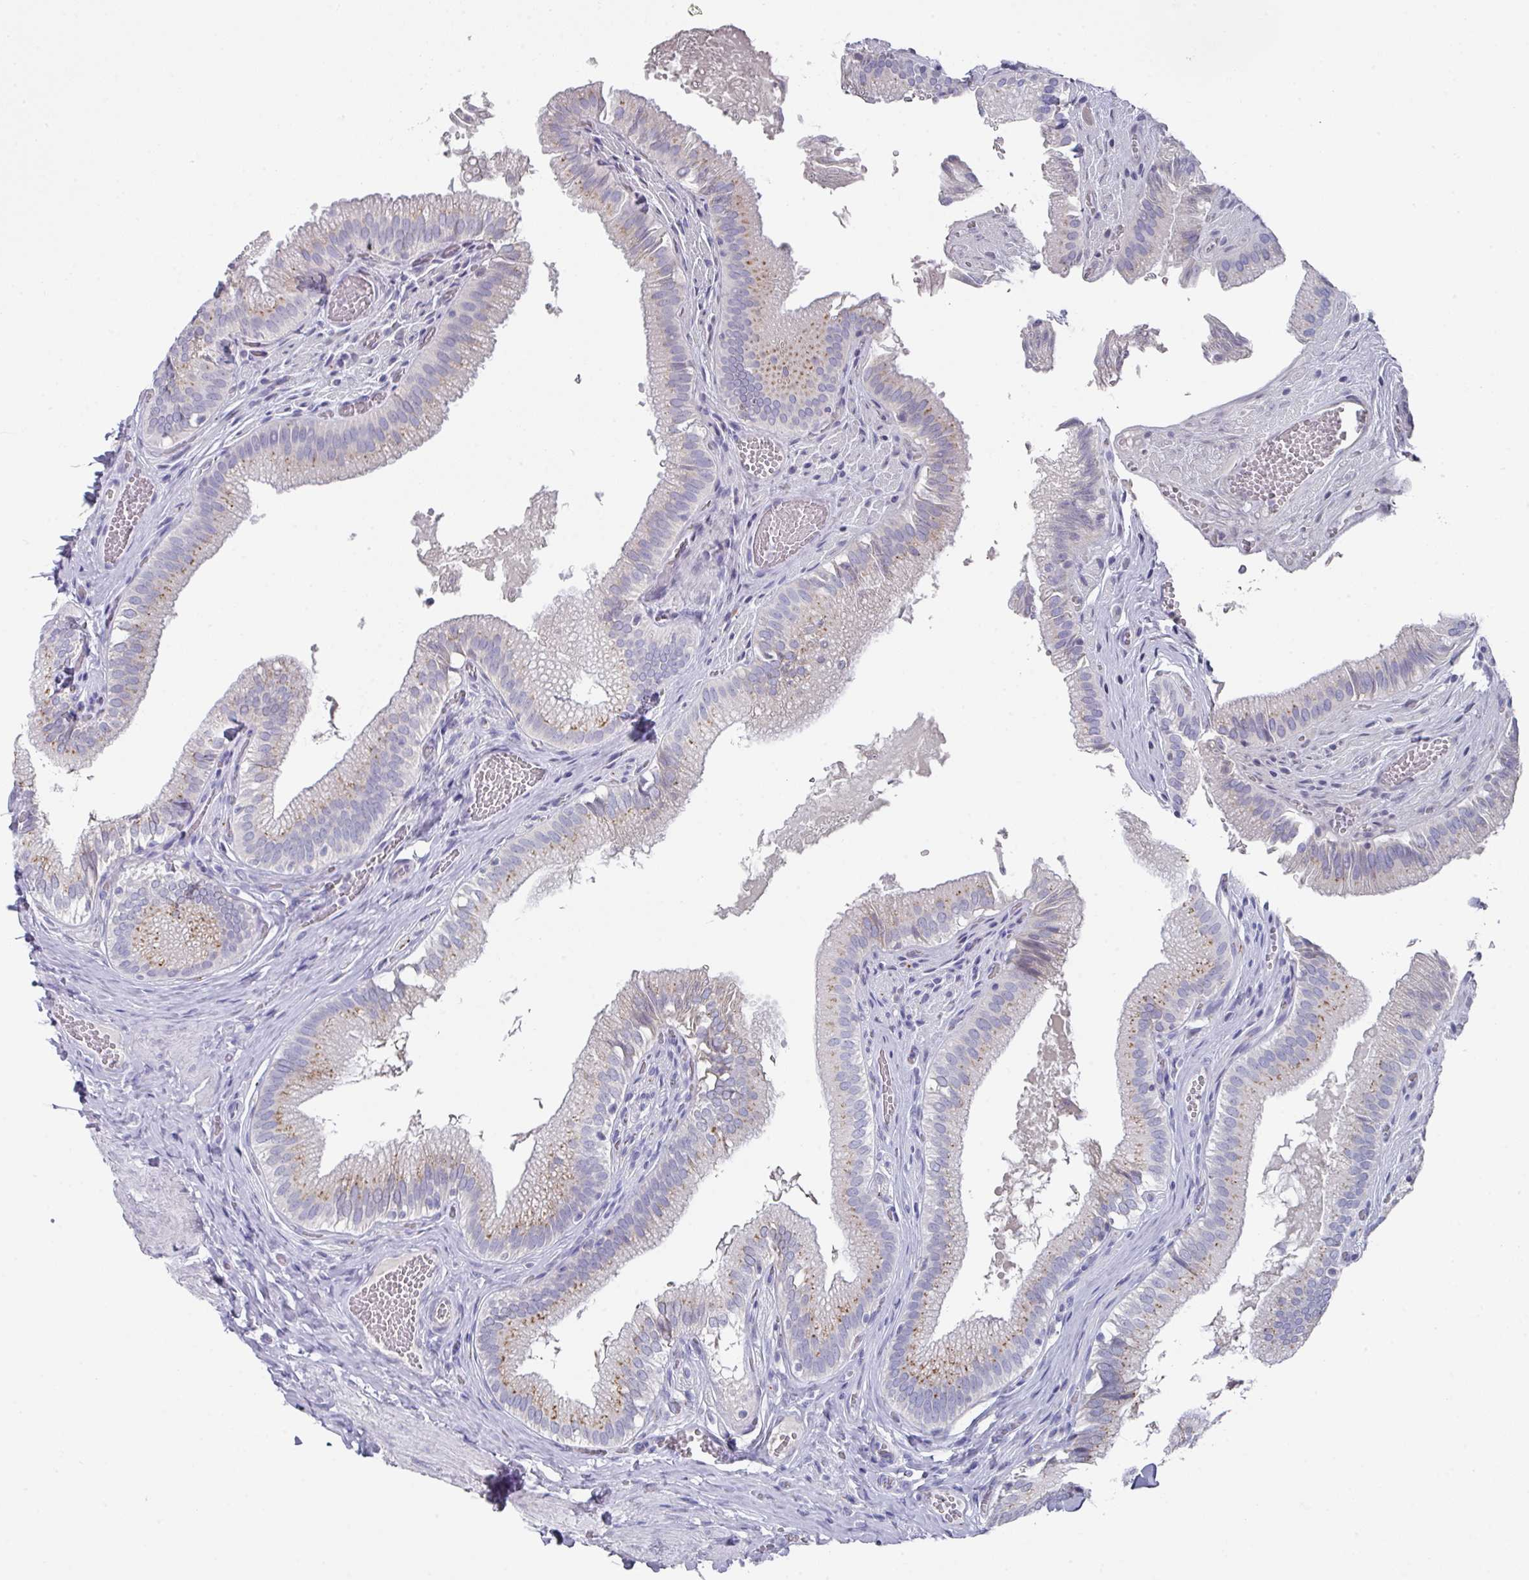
{"staining": {"intensity": "moderate", "quantity": "<25%", "location": "cytoplasmic/membranous"}, "tissue": "gallbladder", "cell_type": "Glandular cells", "image_type": "normal", "snomed": [{"axis": "morphology", "description": "Normal tissue, NOS"}, {"axis": "topography", "description": "Gallbladder"}, {"axis": "topography", "description": "Peripheral nerve tissue"}], "caption": "High-magnification brightfield microscopy of normal gallbladder stained with DAB (3,3'-diaminobenzidine) (brown) and counterstained with hematoxylin (blue). glandular cells exhibit moderate cytoplasmic/membranous staining is seen in about<25% of cells.", "gene": "VKORC1L1", "patient": {"sex": "male", "age": 17}}